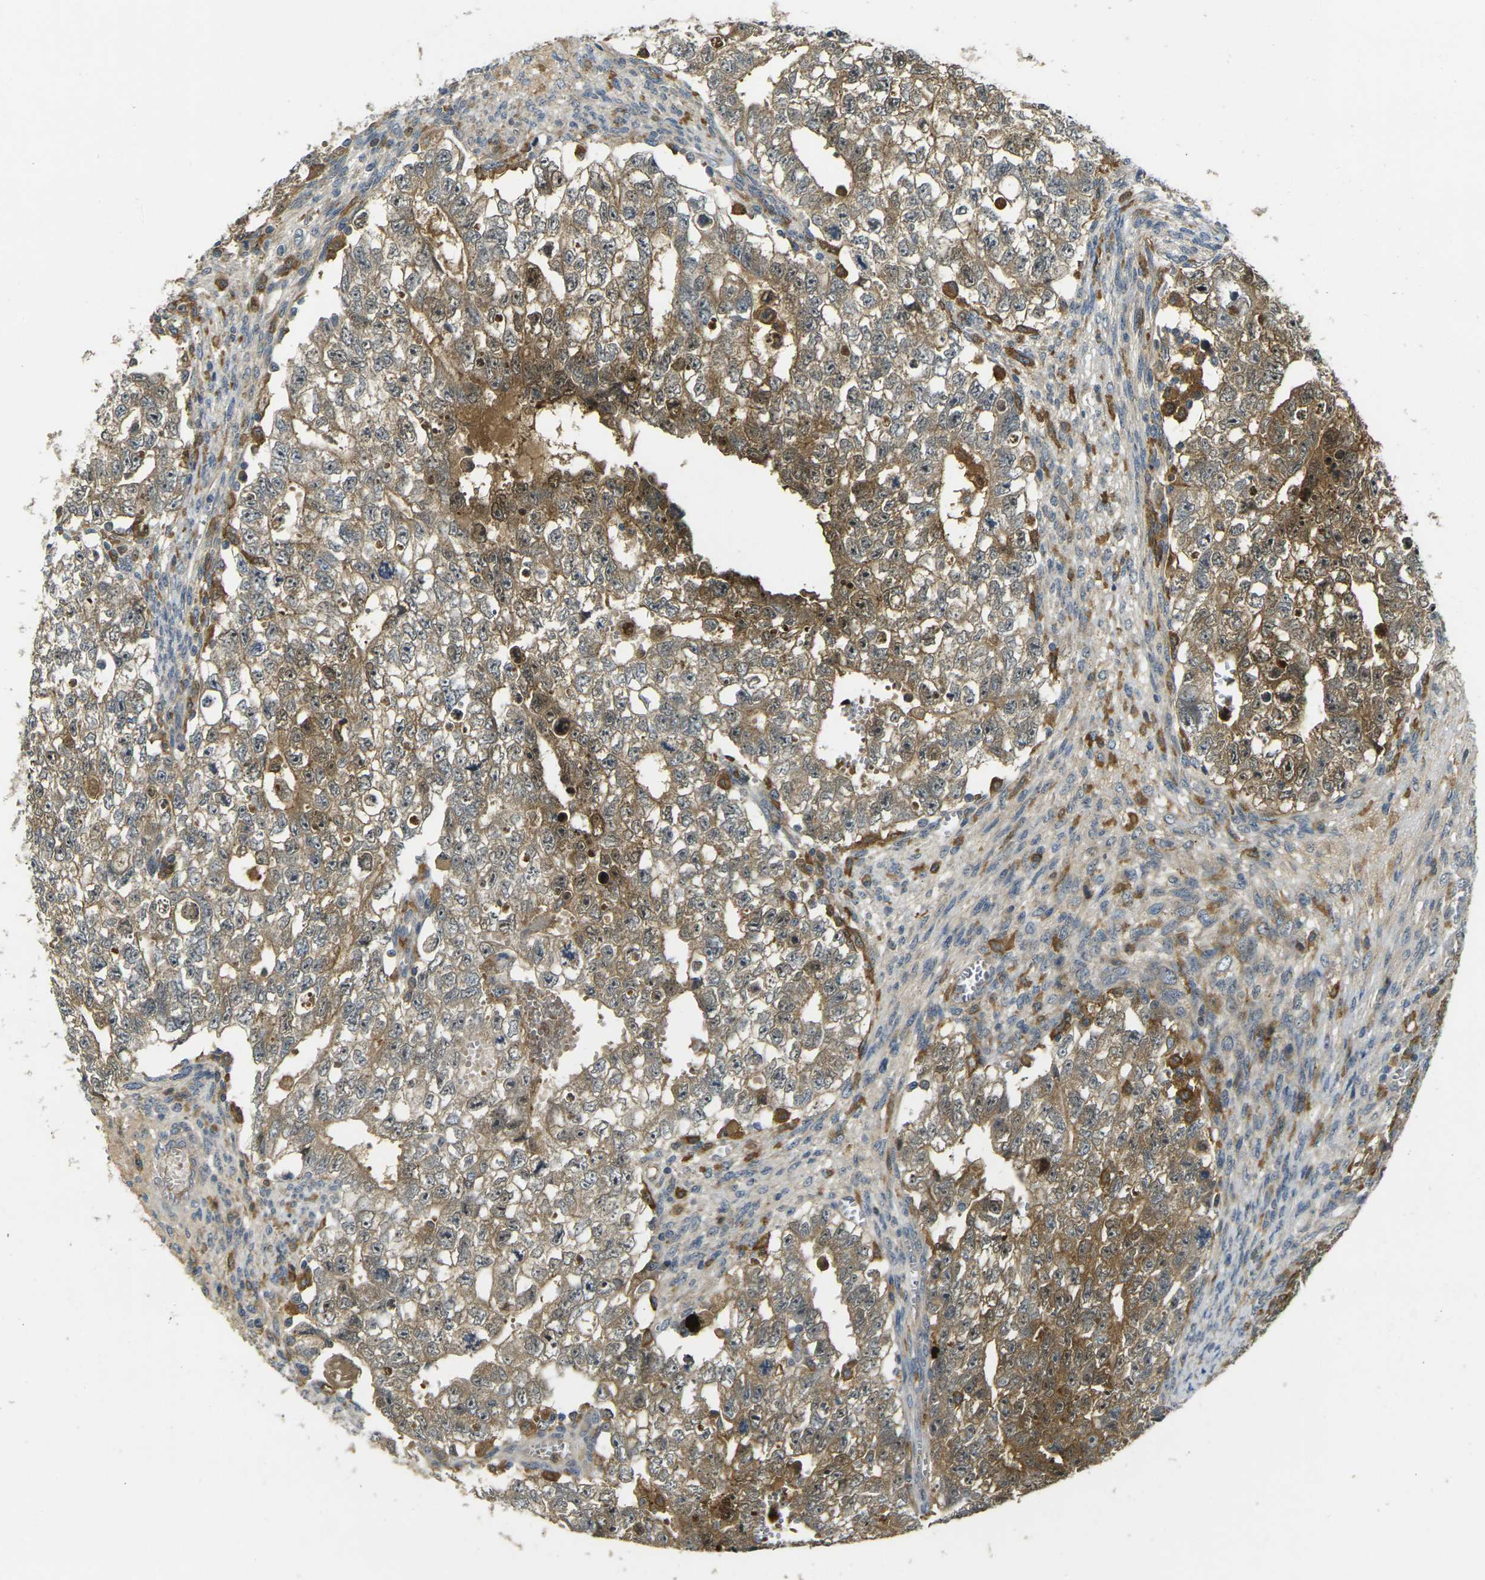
{"staining": {"intensity": "moderate", "quantity": ">75%", "location": "cytoplasmic/membranous"}, "tissue": "testis cancer", "cell_type": "Tumor cells", "image_type": "cancer", "snomed": [{"axis": "morphology", "description": "Seminoma, NOS"}, {"axis": "morphology", "description": "Carcinoma, Embryonal, NOS"}, {"axis": "topography", "description": "Testis"}], "caption": "The immunohistochemical stain labels moderate cytoplasmic/membranous staining in tumor cells of testis cancer (embryonal carcinoma) tissue.", "gene": "PIGL", "patient": {"sex": "male", "age": 38}}